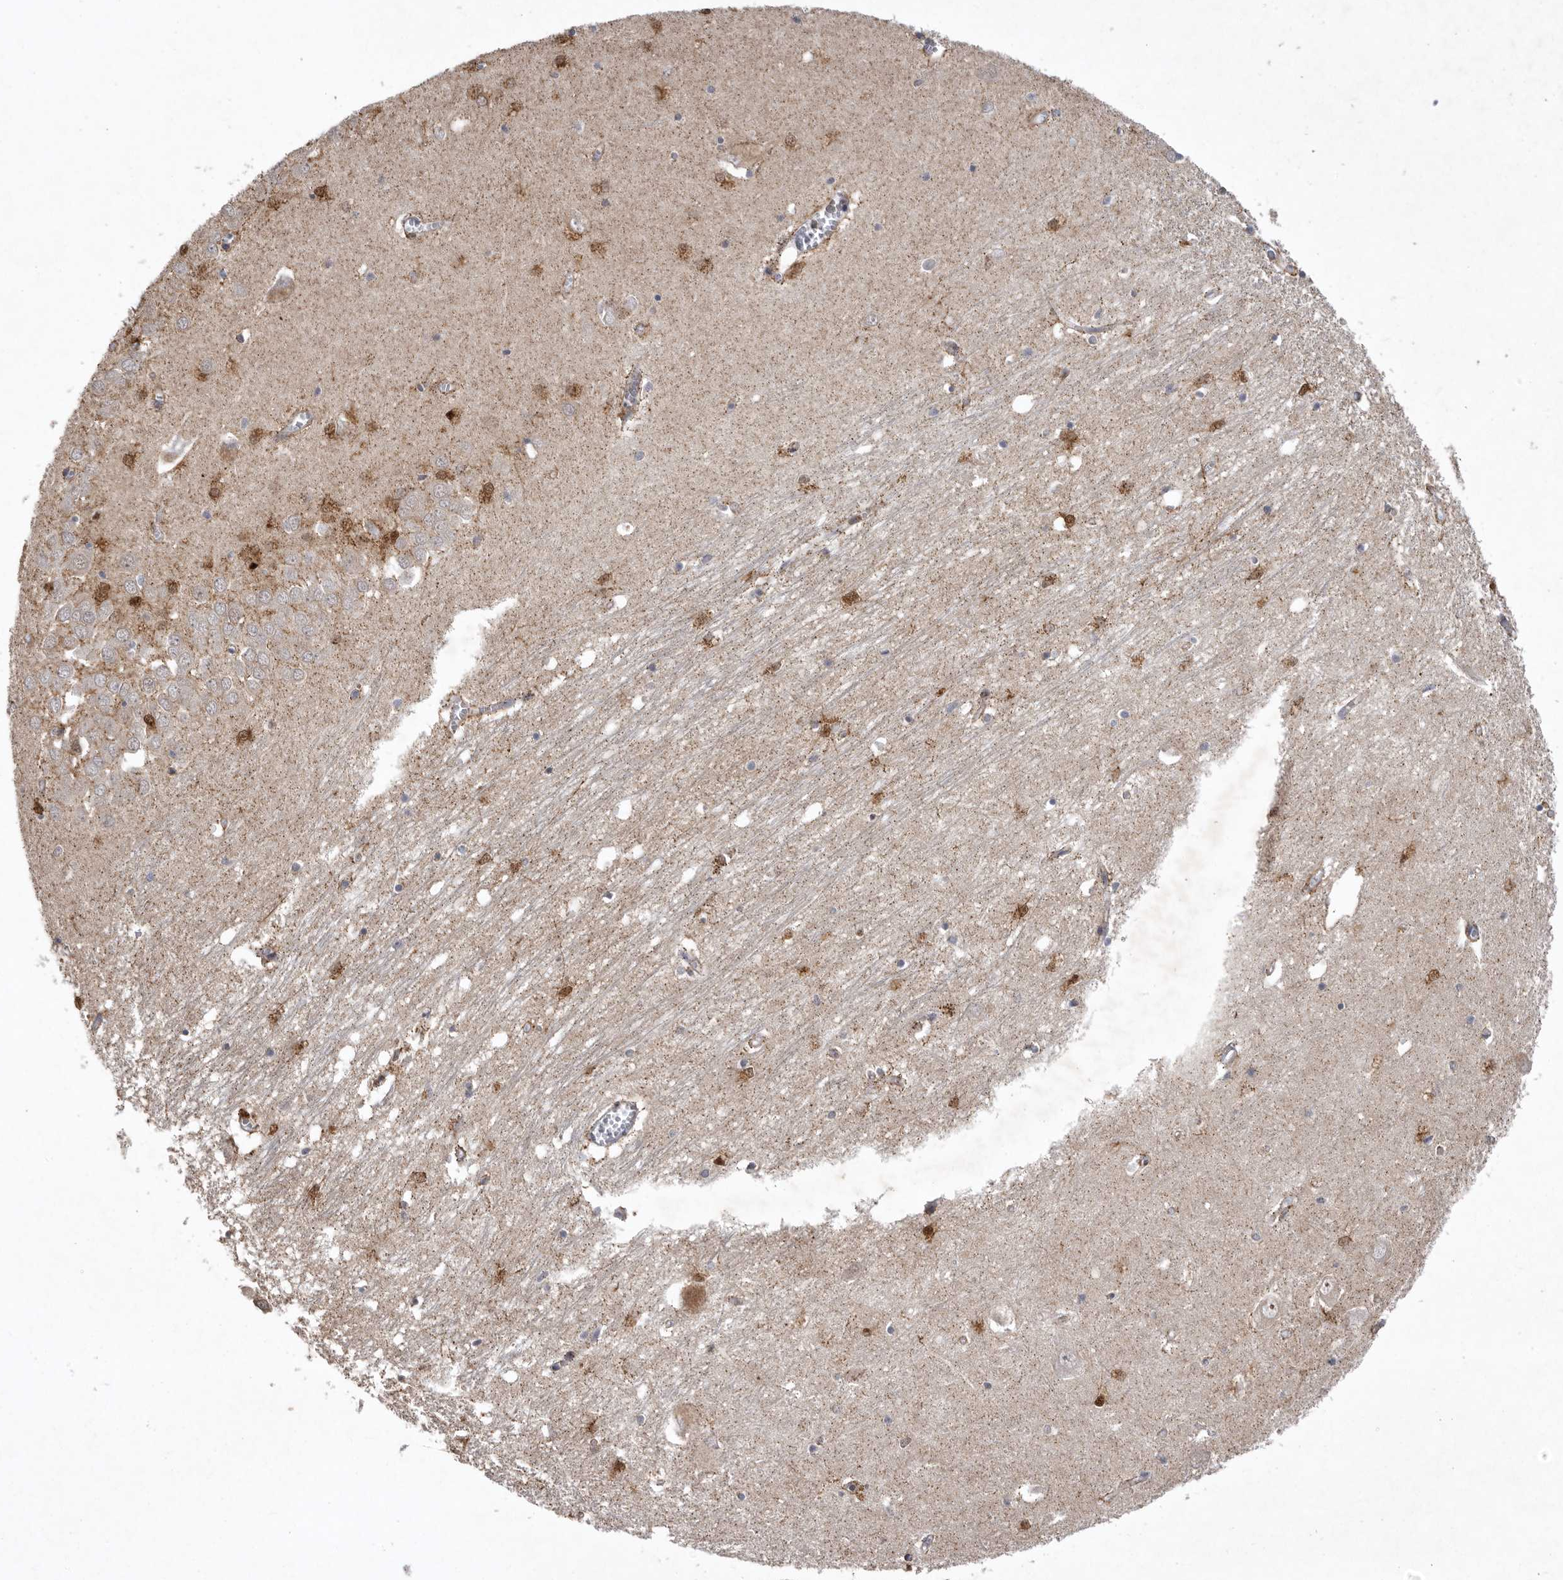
{"staining": {"intensity": "strong", "quantity": "25%-75%", "location": "cytoplasmic/membranous,nuclear"}, "tissue": "hippocampus", "cell_type": "Glial cells", "image_type": "normal", "snomed": [{"axis": "morphology", "description": "Normal tissue, NOS"}, {"axis": "topography", "description": "Hippocampus"}], "caption": "This micrograph demonstrates IHC staining of unremarkable hippocampus, with high strong cytoplasmic/membranous,nuclear staining in about 25%-75% of glial cells.", "gene": "MPZL1", "patient": {"sex": "male", "age": 70}}